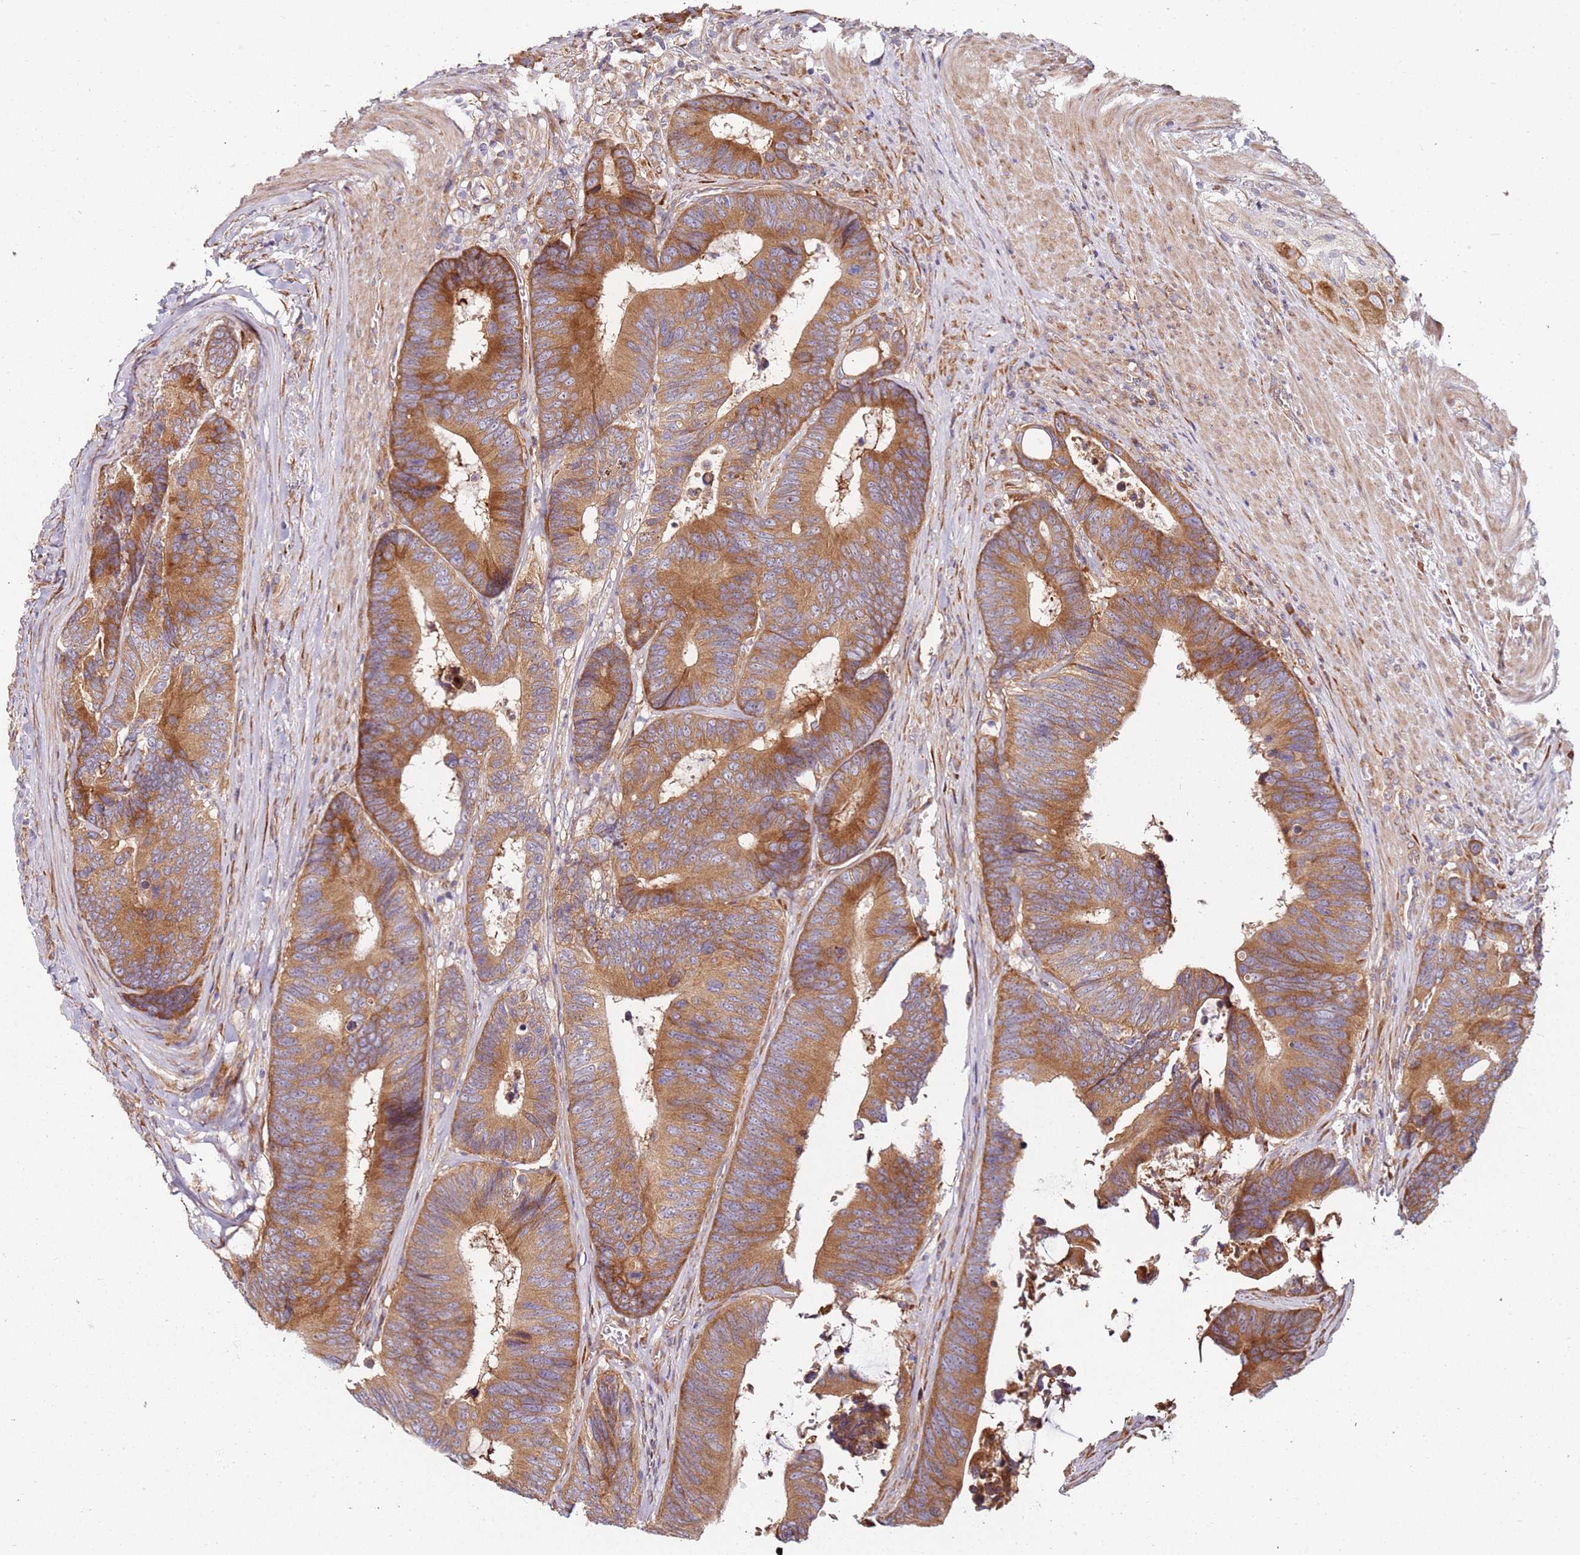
{"staining": {"intensity": "moderate", "quantity": ">75%", "location": "cytoplasmic/membranous"}, "tissue": "colorectal cancer", "cell_type": "Tumor cells", "image_type": "cancer", "snomed": [{"axis": "morphology", "description": "Adenocarcinoma, NOS"}, {"axis": "topography", "description": "Colon"}], "caption": "Adenocarcinoma (colorectal) stained with IHC reveals moderate cytoplasmic/membranous expression in approximately >75% of tumor cells. (IHC, brightfield microscopy, high magnification).", "gene": "RPS3A", "patient": {"sex": "male", "age": 87}}